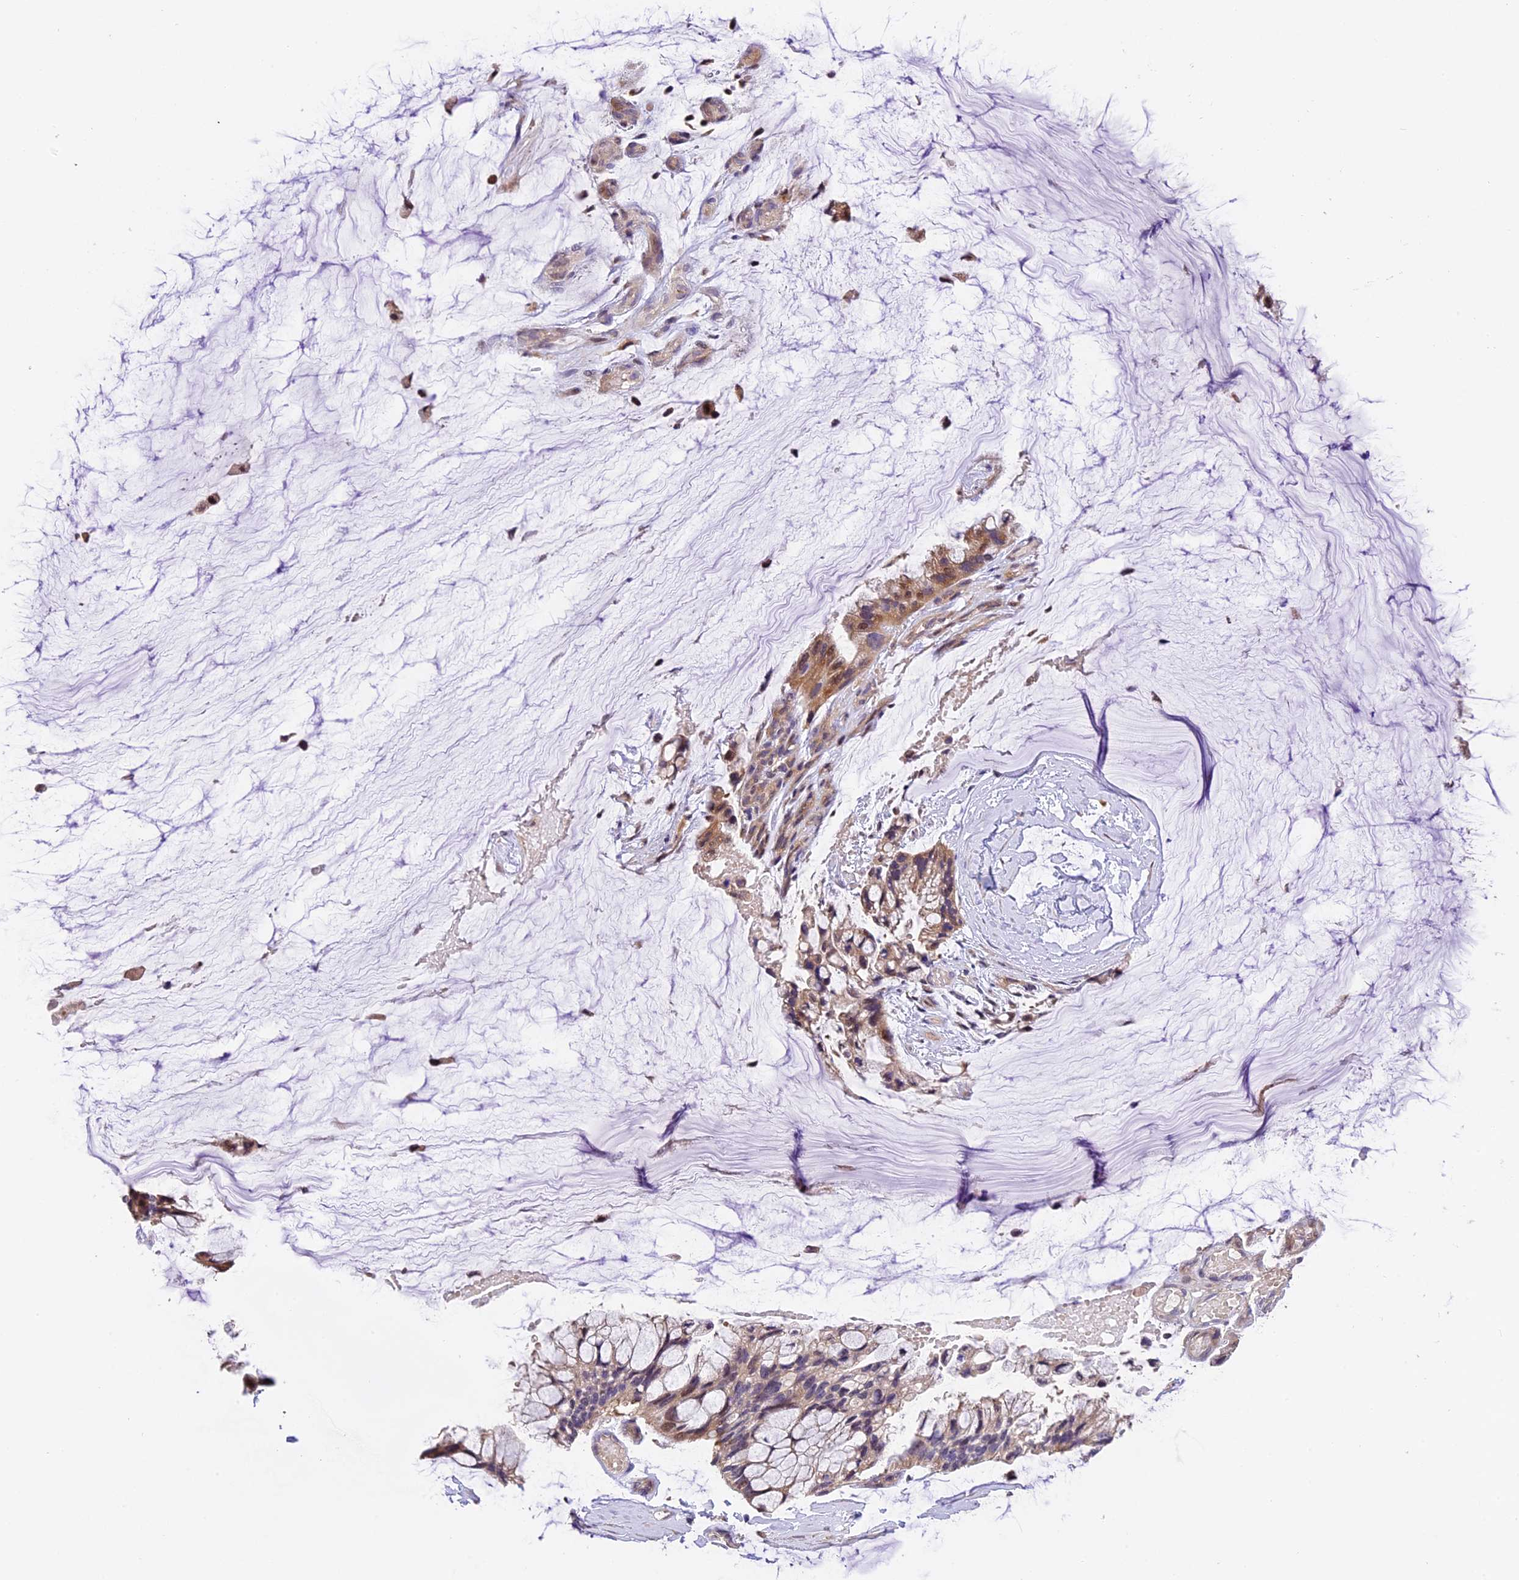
{"staining": {"intensity": "weak", "quantity": ">75%", "location": "cytoplasmic/membranous"}, "tissue": "ovarian cancer", "cell_type": "Tumor cells", "image_type": "cancer", "snomed": [{"axis": "morphology", "description": "Cystadenocarcinoma, mucinous, NOS"}, {"axis": "topography", "description": "Ovary"}], "caption": "Ovarian mucinous cystadenocarcinoma stained with DAB IHC shows low levels of weak cytoplasmic/membranous positivity in approximately >75% of tumor cells.", "gene": "DGKH", "patient": {"sex": "female", "age": 39}}